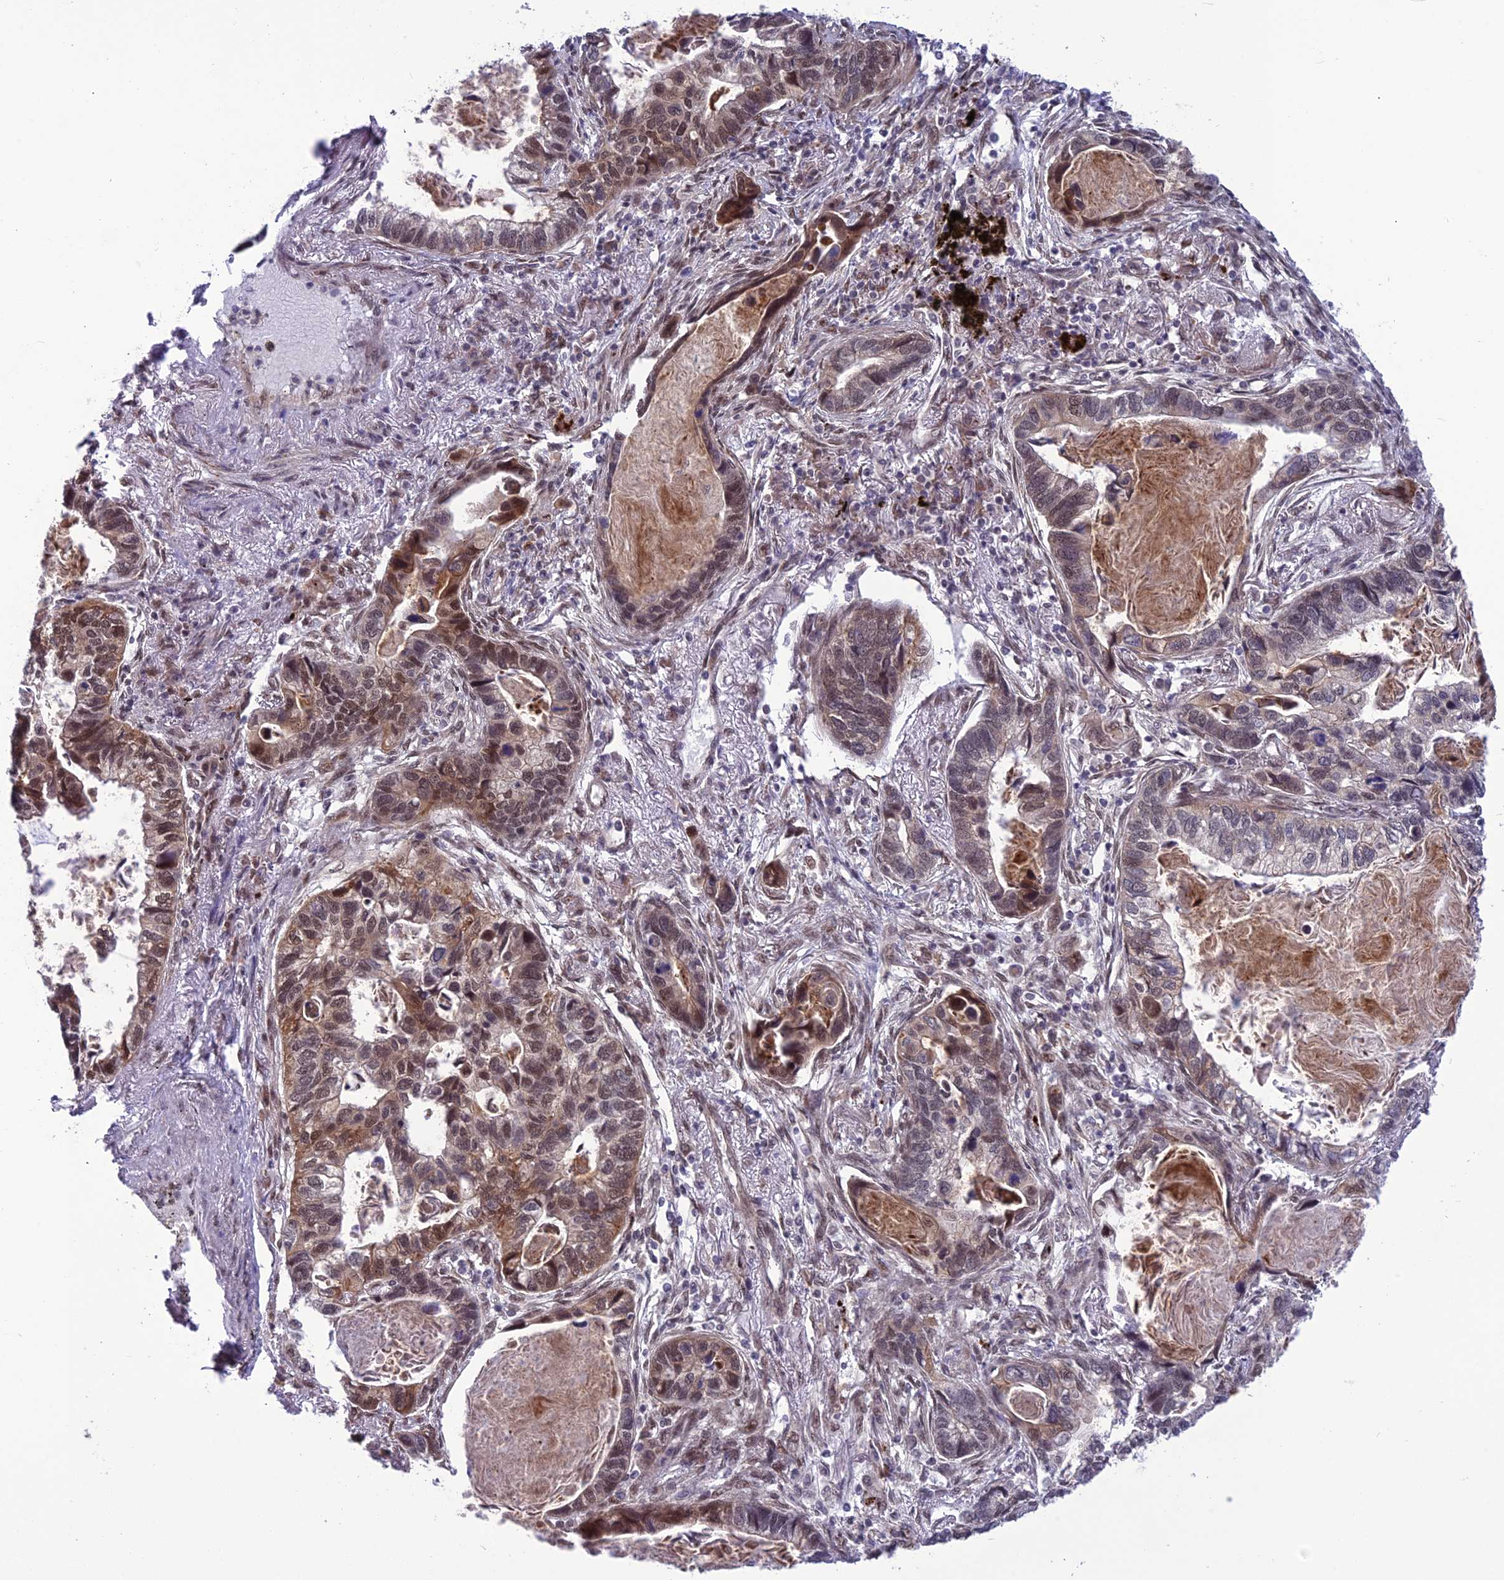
{"staining": {"intensity": "moderate", "quantity": "25%-75%", "location": "nuclear"}, "tissue": "lung cancer", "cell_type": "Tumor cells", "image_type": "cancer", "snomed": [{"axis": "morphology", "description": "Adenocarcinoma, NOS"}, {"axis": "topography", "description": "Lung"}], "caption": "Lung cancer stained with a brown dye demonstrates moderate nuclear positive staining in about 25%-75% of tumor cells.", "gene": "RTRAF", "patient": {"sex": "male", "age": 67}}